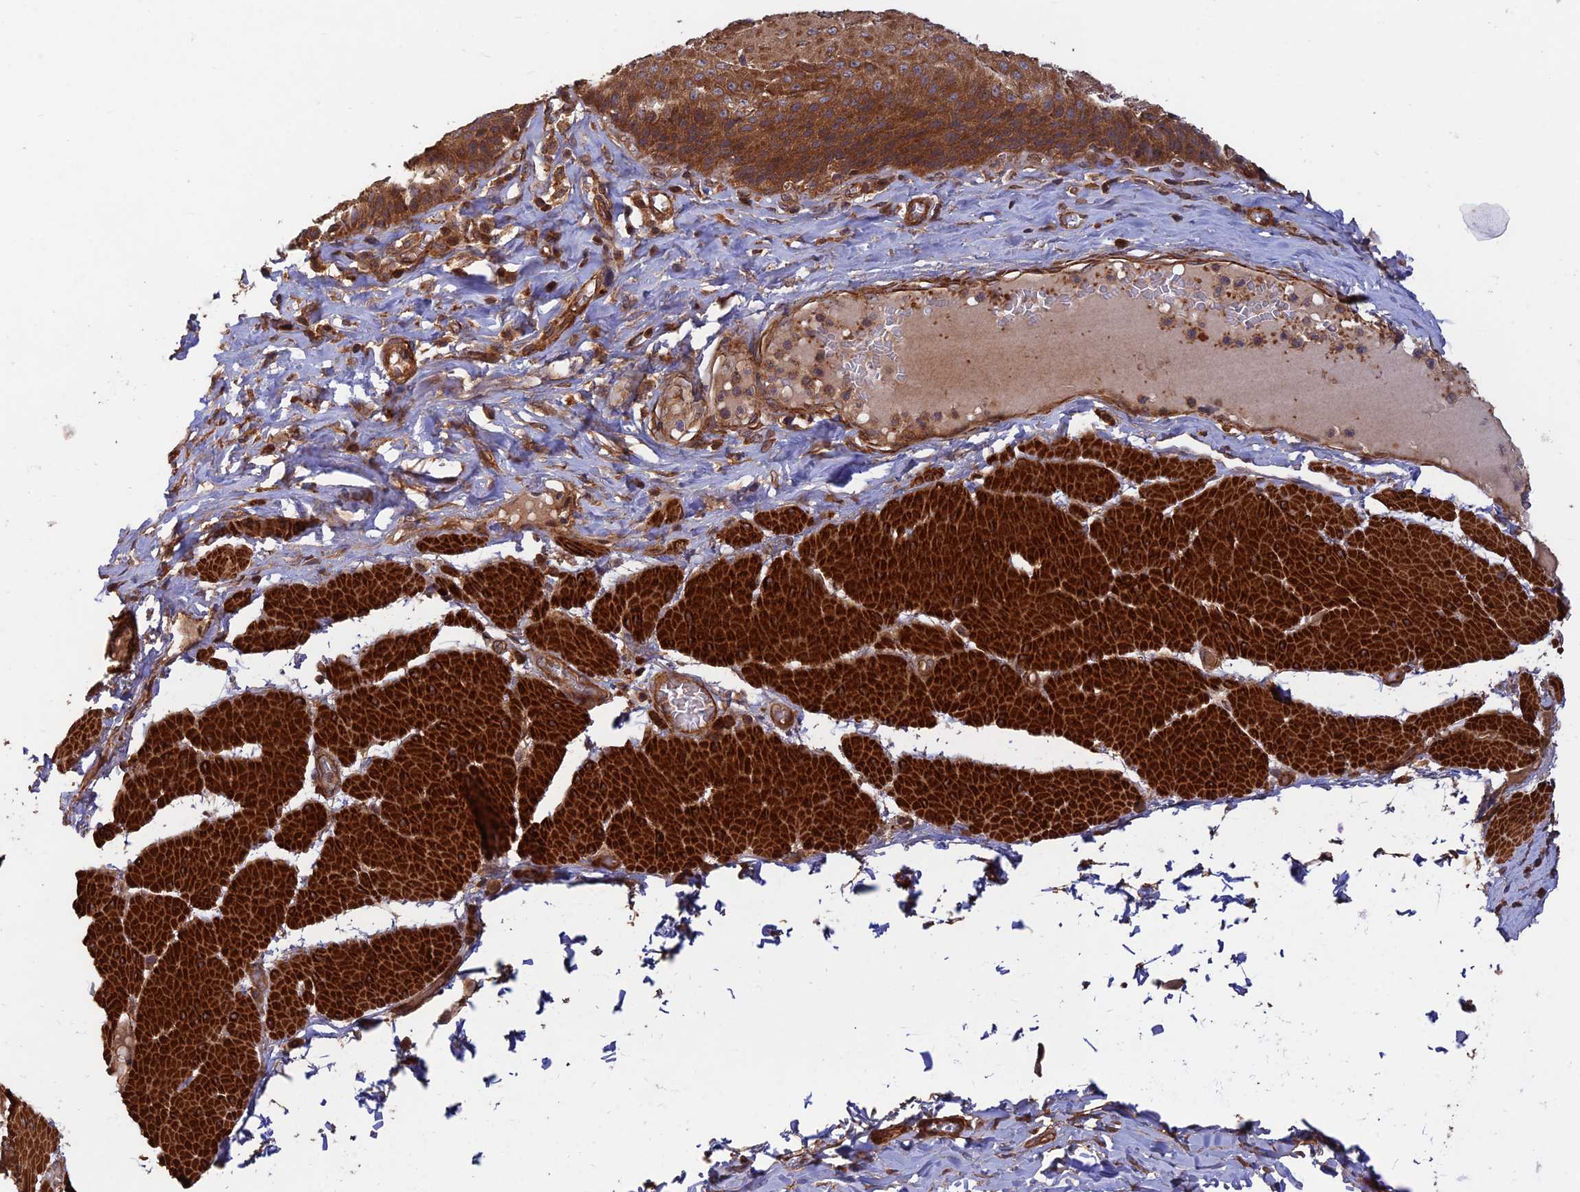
{"staining": {"intensity": "strong", "quantity": ">75%", "location": "cytoplasmic/membranous"}, "tissue": "esophagus", "cell_type": "Squamous epithelial cells", "image_type": "normal", "snomed": [{"axis": "morphology", "description": "Normal tissue, NOS"}, {"axis": "topography", "description": "Esophagus"}], "caption": "High-magnification brightfield microscopy of unremarkable esophagus stained with DAB (brown) and counterstained with hematoxylin (blue). squamous epithelial cells exhibit strong cytoplasmic/membranous expression is present in approximately>75% of cells.", "gene": "RELCH", "patient": {"sex": "male", "age": 60}}